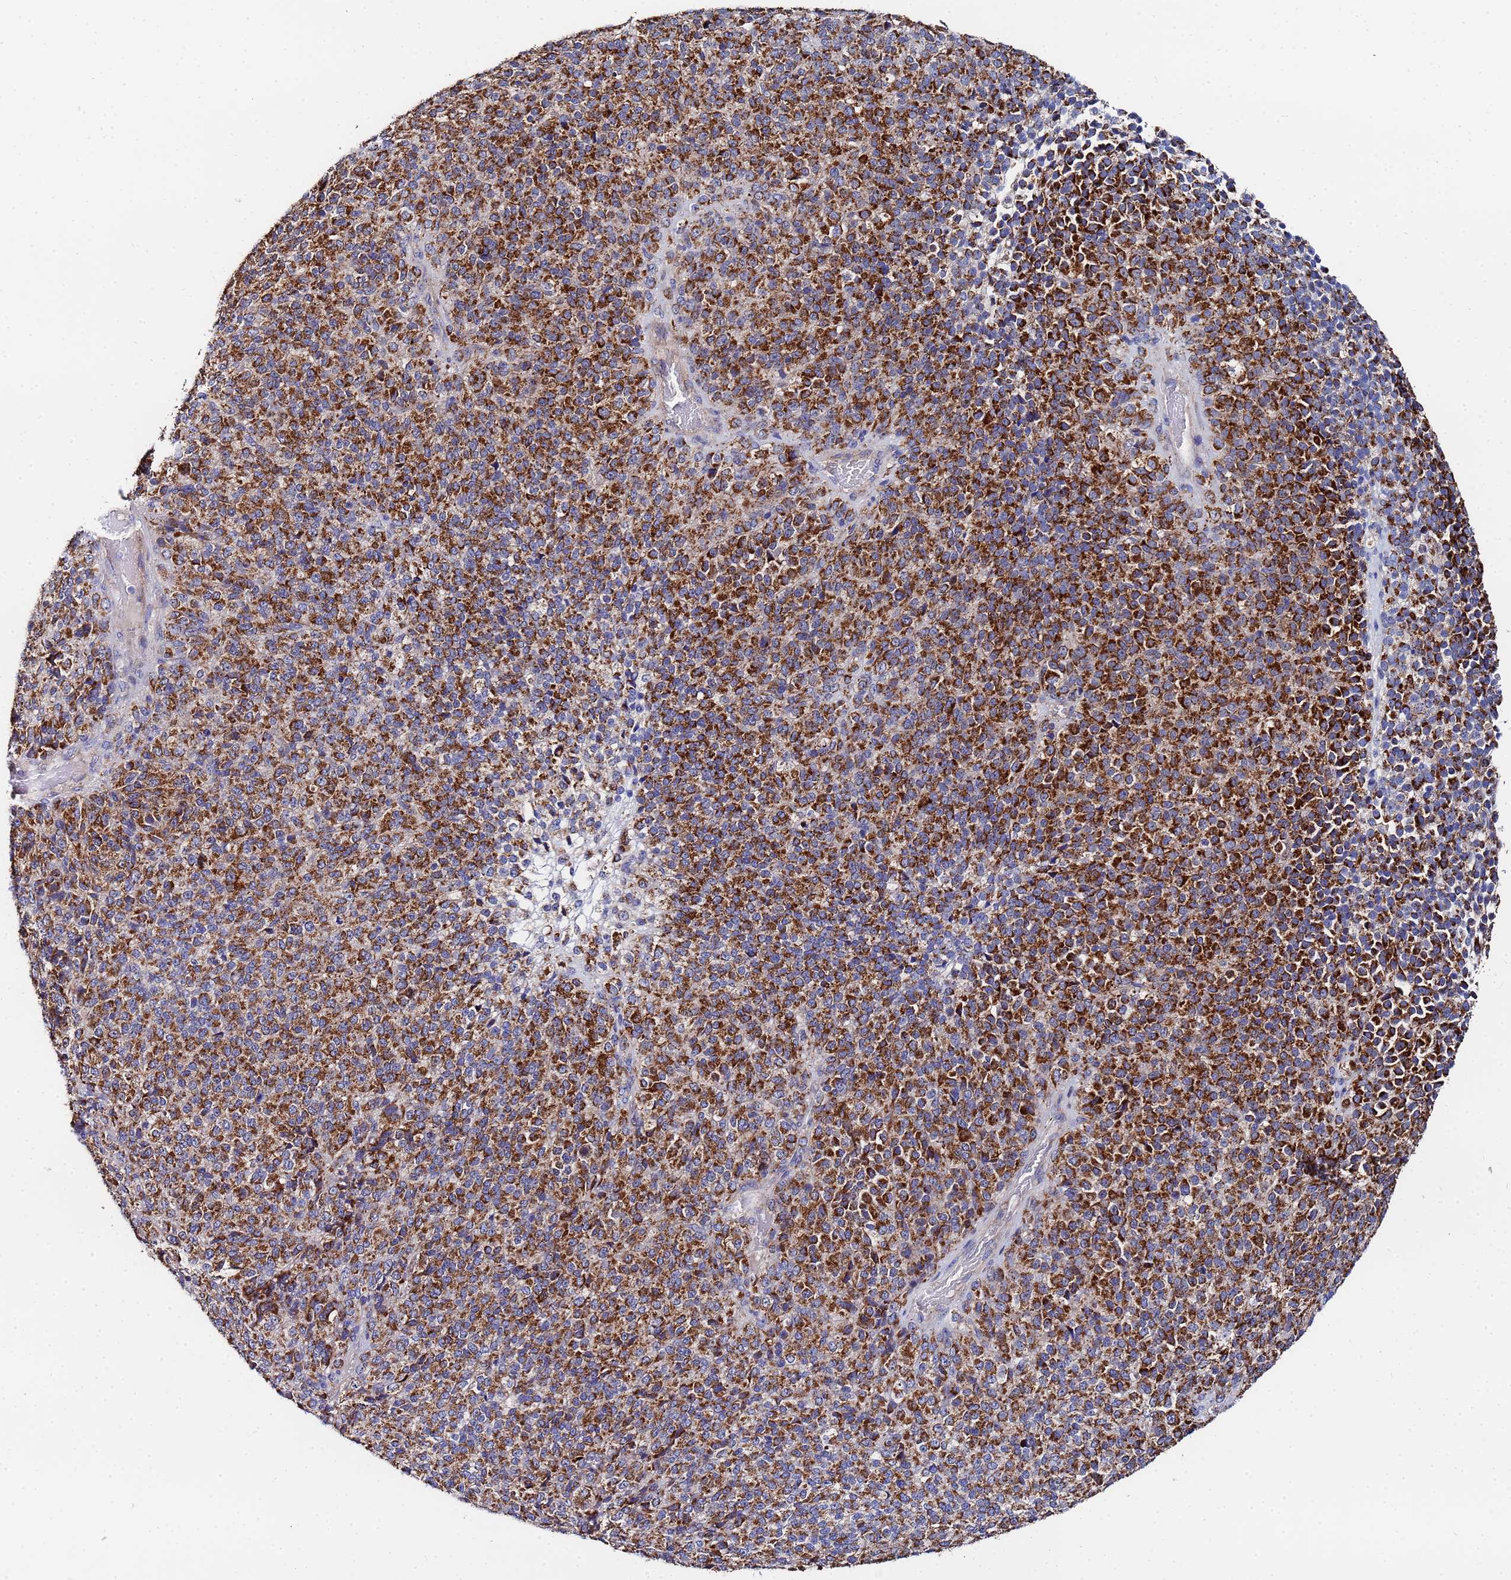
{"staining": {"intensity": "moderate", "quantity": ">75%", "location": "cytoplasmic/membranous"}, "tissue": "melanoma", "cell_type": "Tumor cells", "image_type": "cancer", "snomed": [{"axis": "morphology", "description": "Malignant melanoma, Metastatic site"}, {"axis": "topography", "description": "Brain"}], "caption": "Malignant melanoma (metastatic site) stained with IHC displays moderate cytoplasmic/membranous expression in approximately >75% of tumor cells.", "gene": "FAHD2A", "patient": {"sex": "female", "age": 56}}